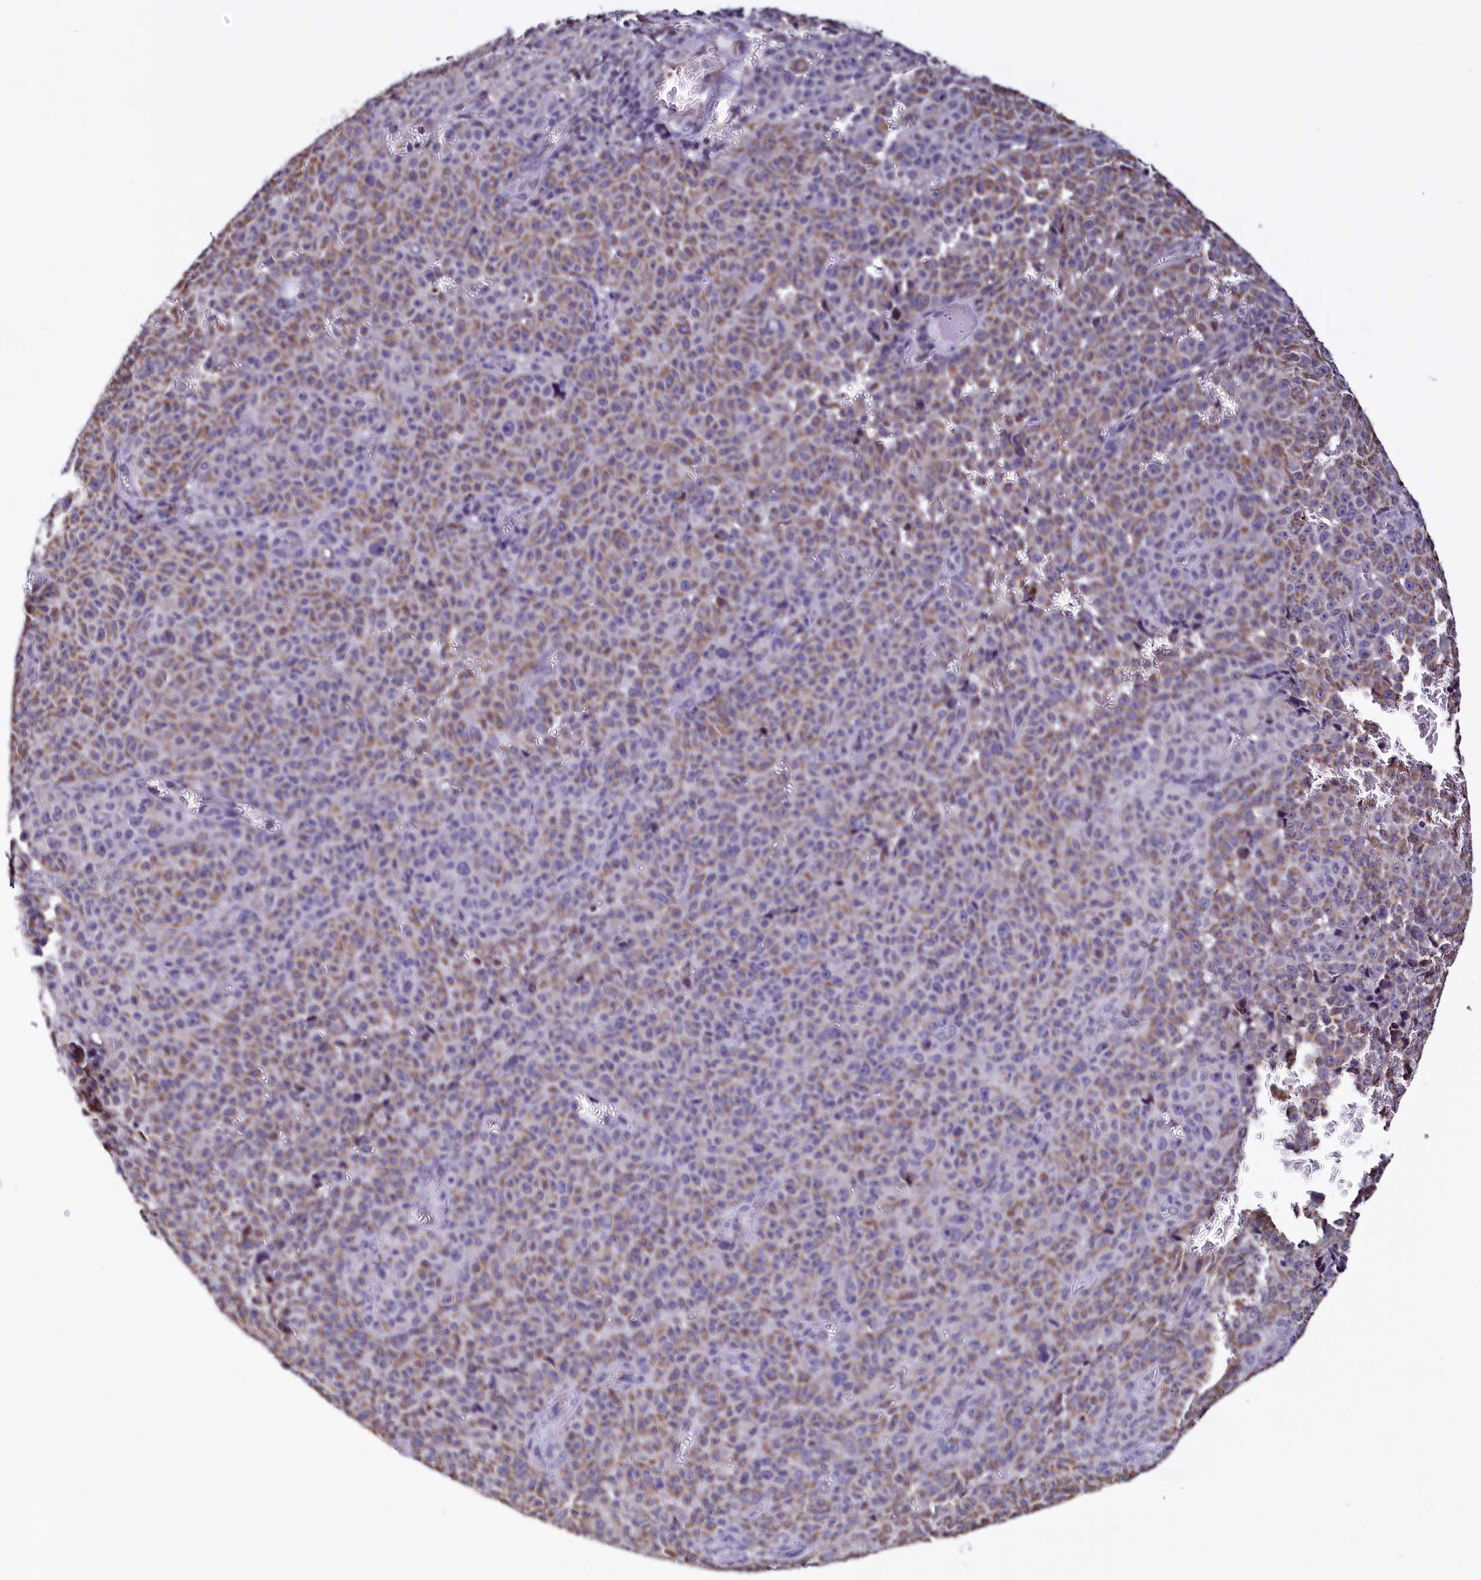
{"staining": {"intensity": "moderate", "quantity": "25%-75%", "location": "cytoplasmic/membranous"}, "tissue": "melanoma", "cell_type": "Tumor cells", "image_type": "cancer", "snomed": [{"axis": "morphology", "description": "Malignant melanoma, NOS"}, {"axis": "topography", "description": "Skin"}], "caption": "Immunohistochemistry (IHC) photomicrograph of human malignant melanoma stained for a protein (brown), which shows medium levels of moderate cytoplasmic/membranous staining in about 25%-75% of tumor cells.", "gene": "HAND1", "patient": {"sex": "female", "age": 82}}